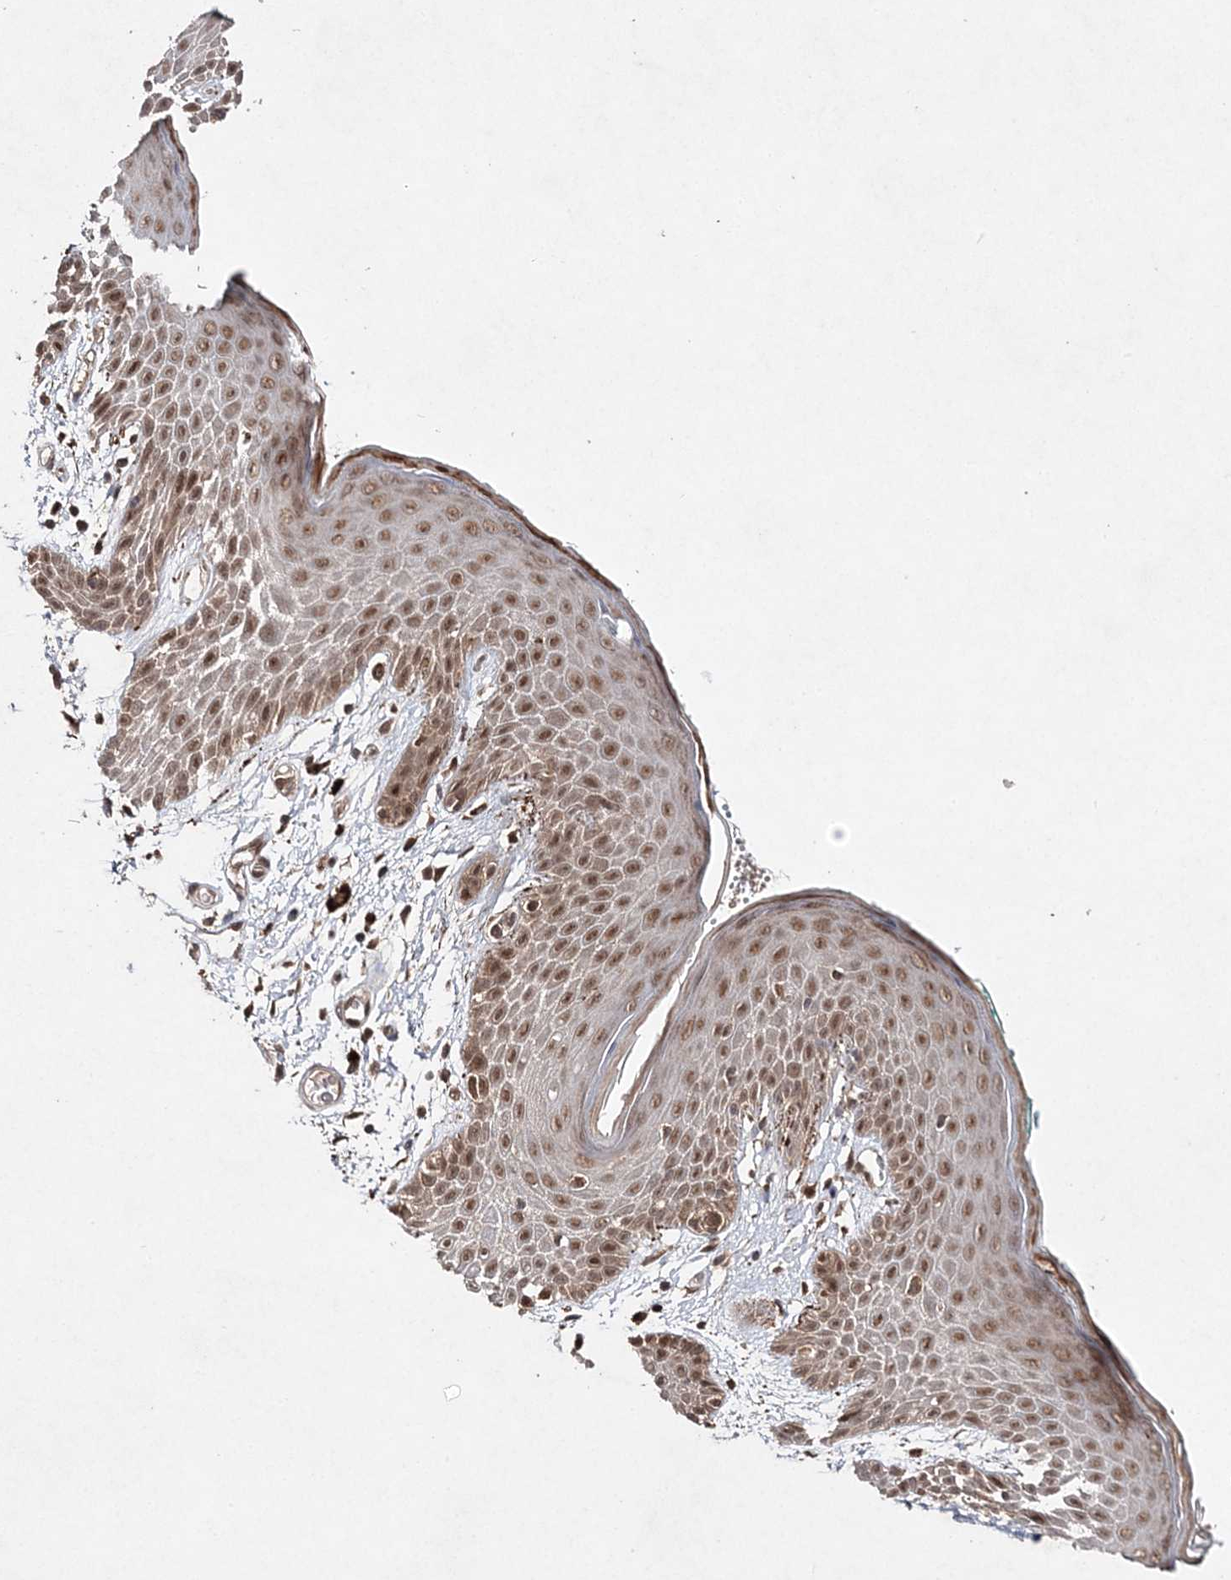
{"staining": {"intensity": "moderate", "quantity": ">75%", "location": "nuclear"}, "tissue": "skin", "cell_type": "Epidermal cells", "image_type": "normal", "snomed": [{"axis": "morphology", "description": "Normal tissue, NOS"}, {"axis": "topography", "description": "Anal"}], "caption": "Skin stained with DAB IHC displays medium levels of moderate nuclear staining in approximately >75% of epidermal cells.", "gene": "NIF3L1", "patient": {"sex": "male", "age": 74}}